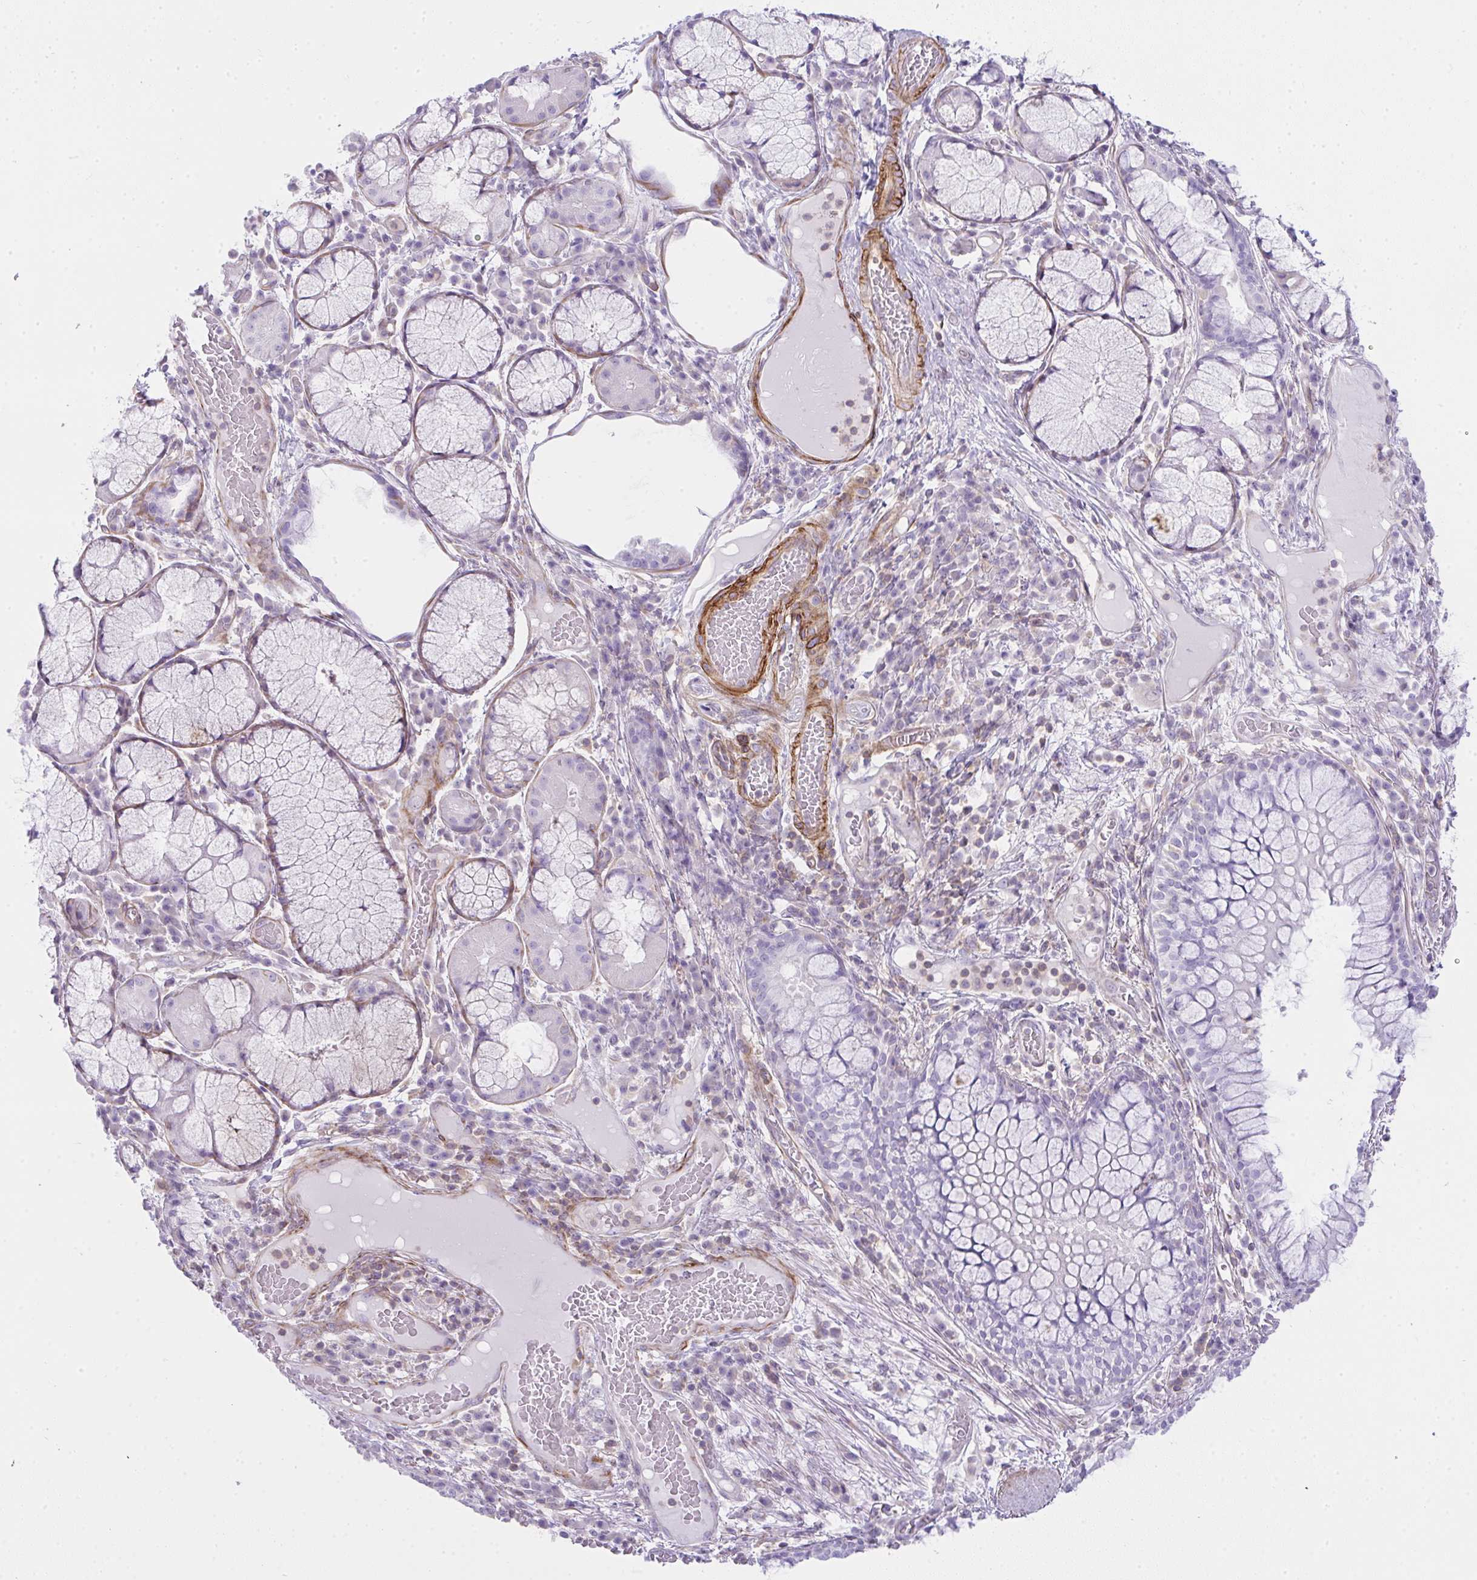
{"staining": {"intensity": "negative", "quantity": "none", "location": "none"}, "tissue": "bronchus", "cell_type": "Respiratory epithelial cells", "image_type": "normal", "snomed": [{"axis": "morphology", "description": "Normal tissue, NOS"}, {"axis": "topography", "description": "Cartilage tissue"}, {"axis": "topography", "description": "Bronchus"}], "caption": "This is an IHC micrograph of benign bronchus. There is no positivity in respiratory epithelial cells.", "gene": "CDRT15", "patient": {"sex": "male", "age": 56}}